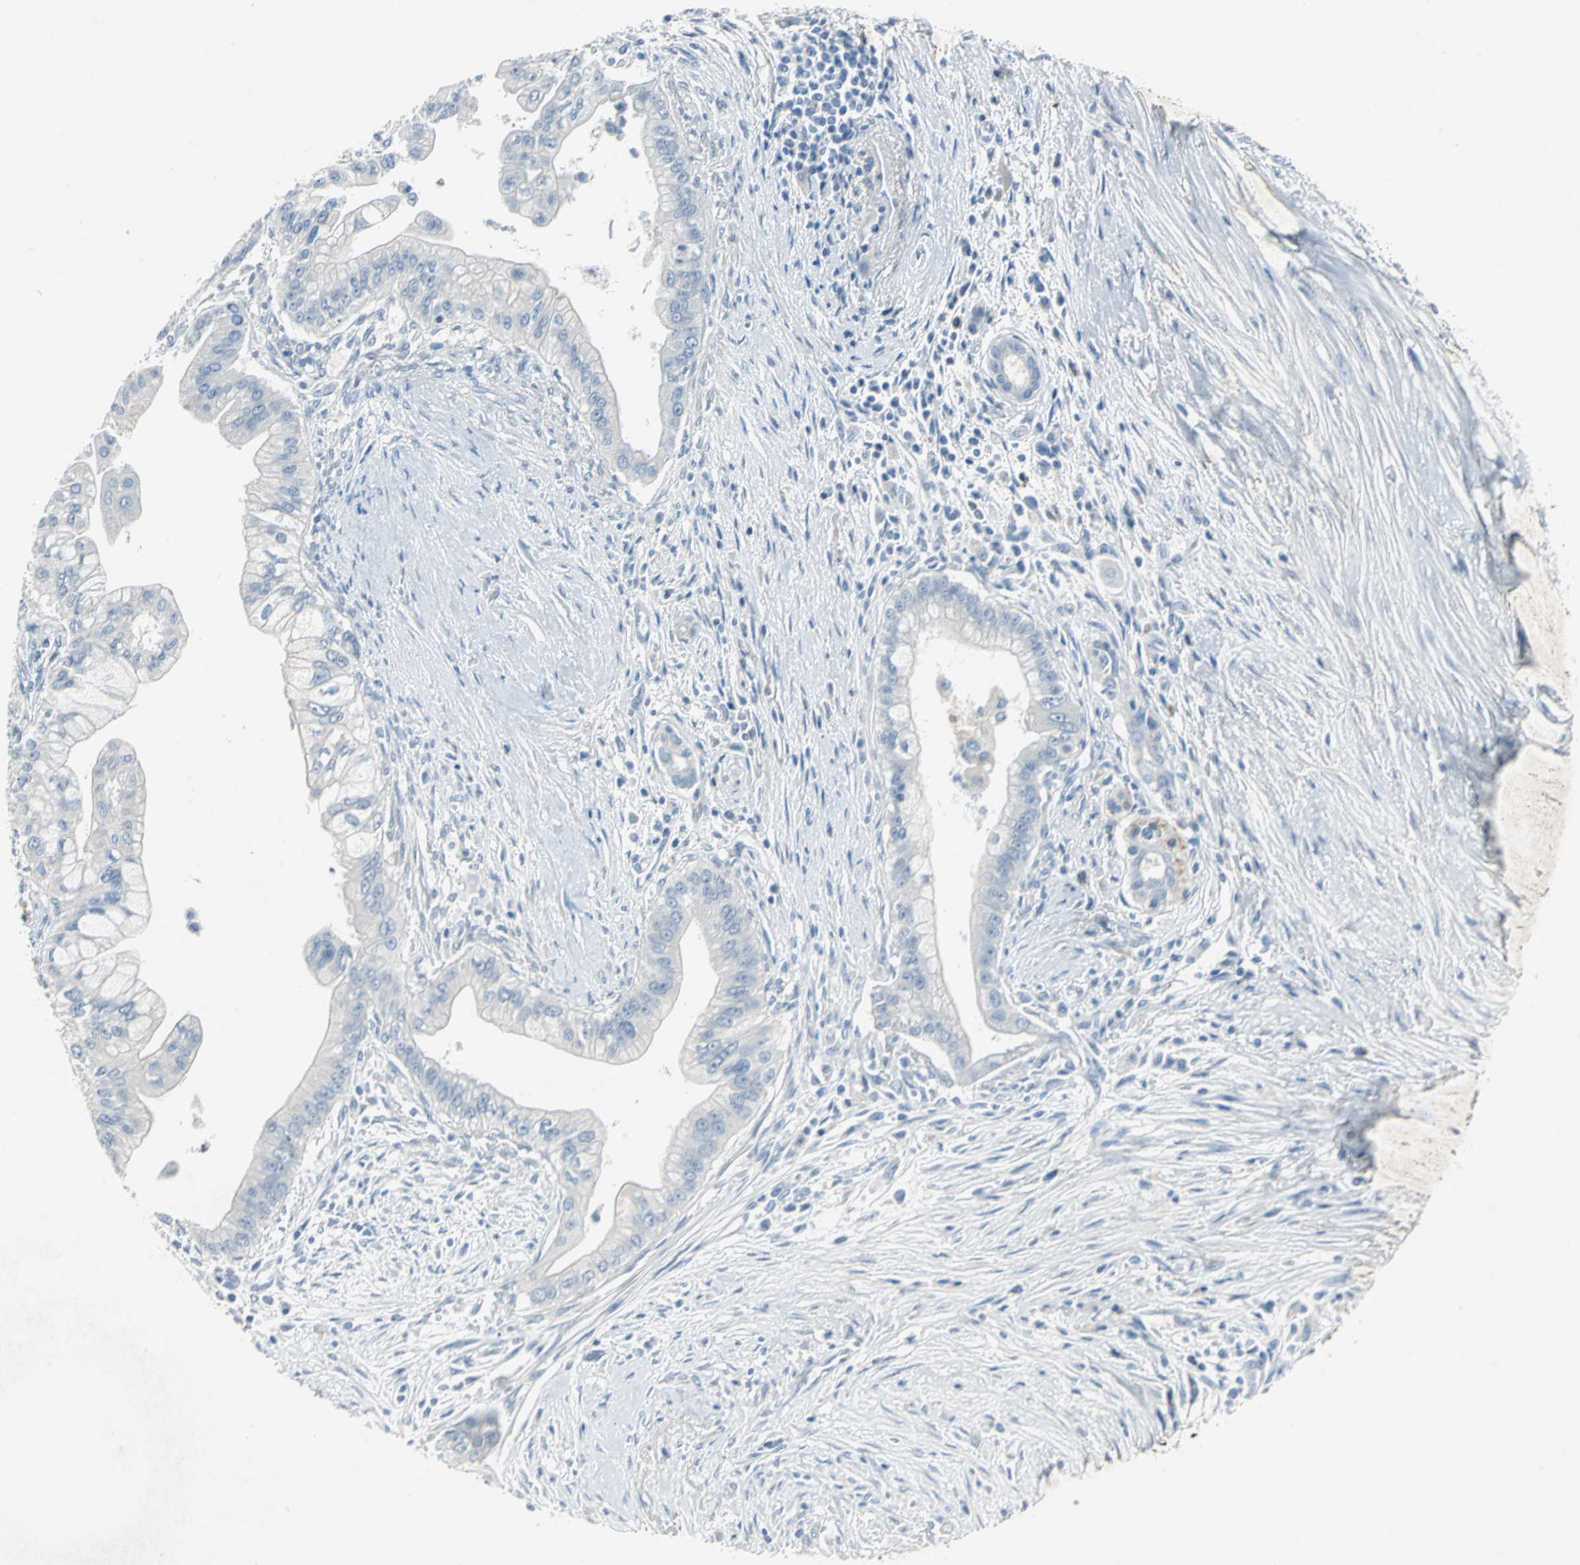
{"staining": {"intensity": "negative", "quantity": "none", "location": "none"}, "tissue": "pancreatic cancer", "cell_type": "Tumor cells", "image_type": "cancer", "snomed": [{"axis": "morphology", "description": "Adenocarcinoma, NOS"}, {"axis": "topography", "description": "Pancreas"}], "caption": "DAB (3,3'-diaminobenzidine) immunohistochemical staining of human pancreatic cancer demonstrates no significant expression in tumor cells.", "gene": "PTGDS", "patient": {"sex": "male", "age": 59}}